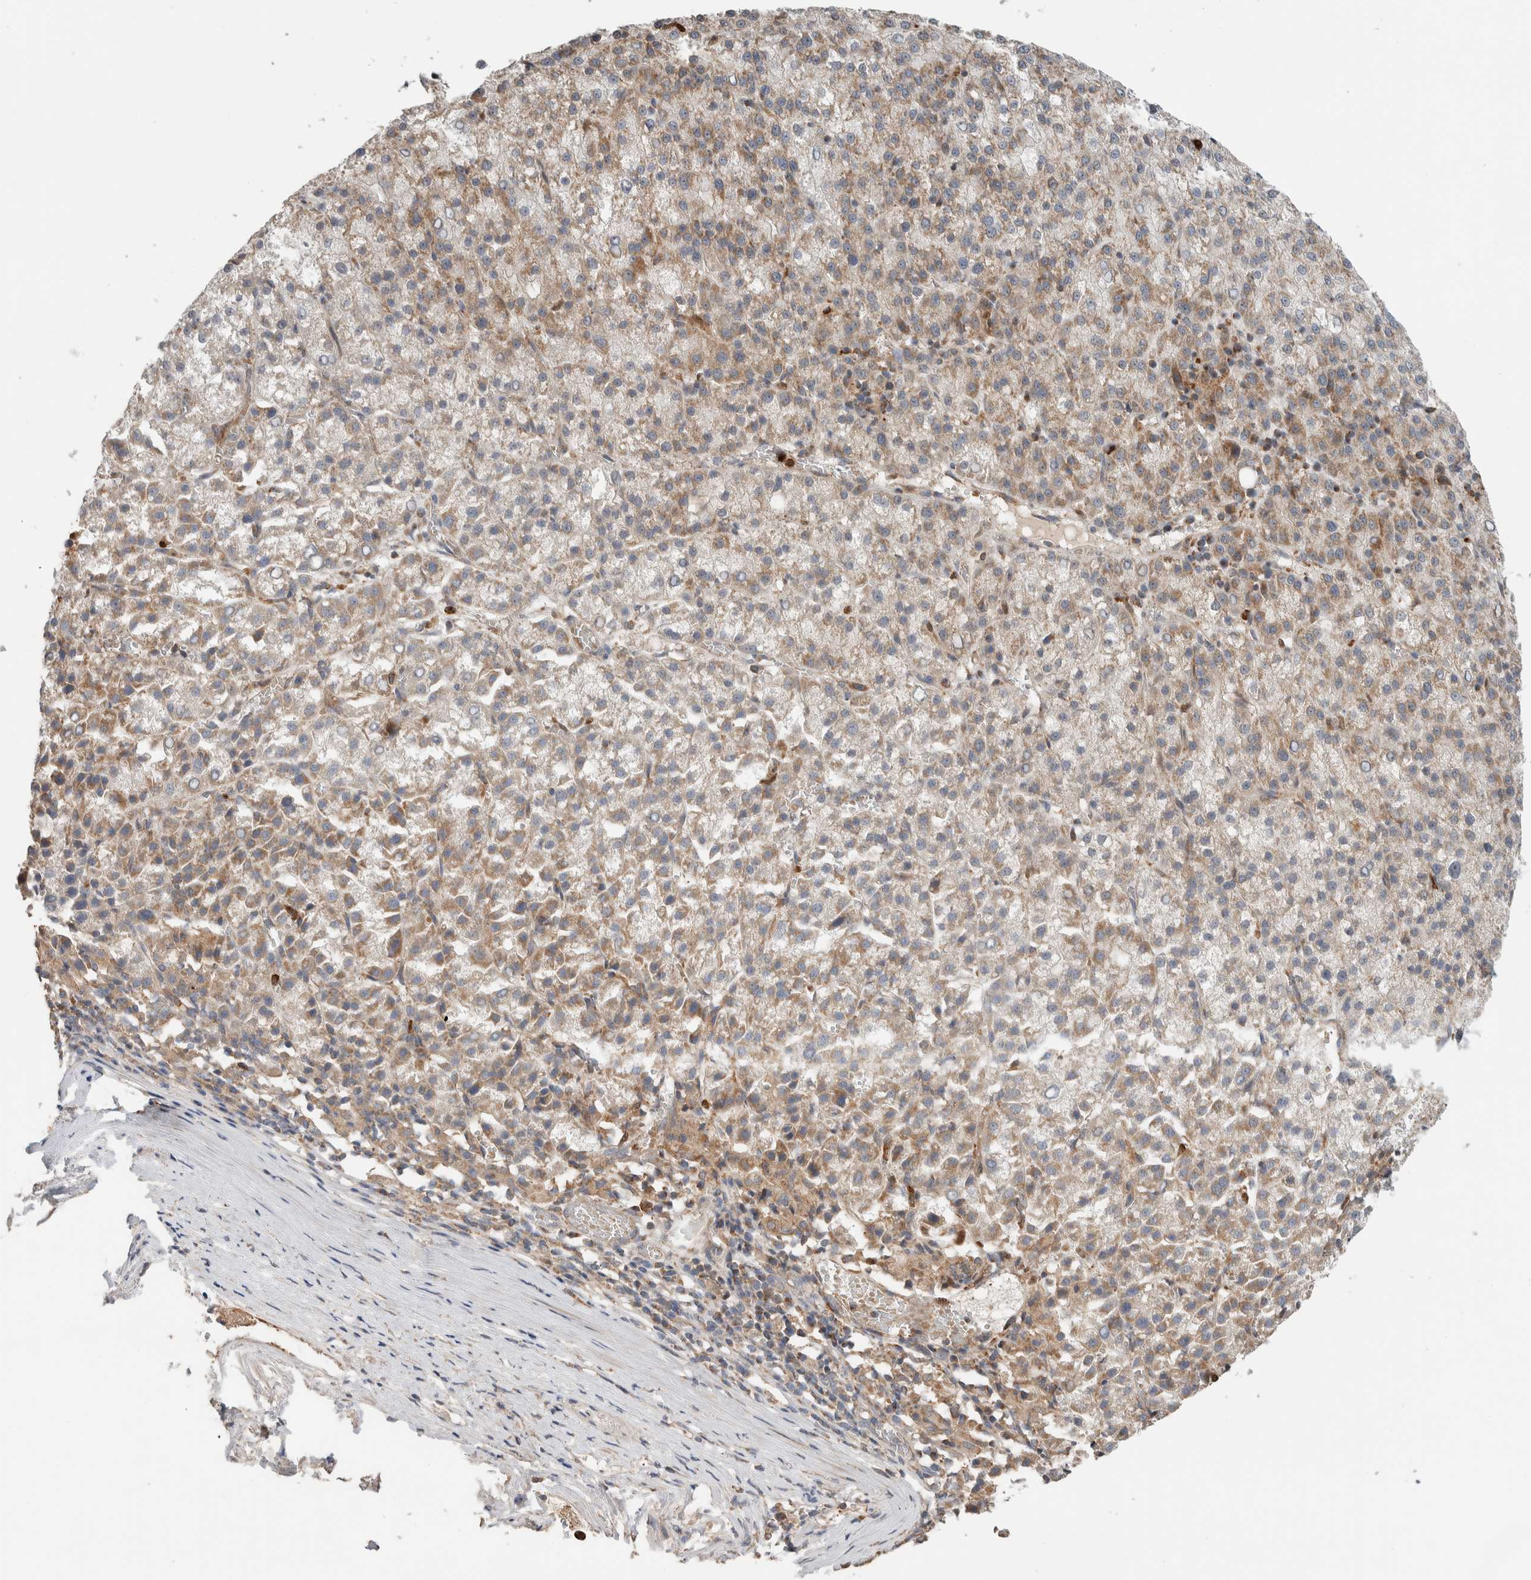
{"staining": {"intensity": "weak", "quantity": ">75%", "location": "cytoplasmic/membranous"}, "tissue": "liver cancer", "cell_type": "Tumor cells", "image_type": "cancer", "snomed": [{"axis": "morphology", "description": "Carcinoma, Hepatocellular, NOS"}, {"axis": "topography", "description": "Liver"}], "caption": "High-power microscopy captured an immunohistochemistry (IHC) photomicrograph of liver cancer, revealing weak cytoplasmic/membranous expression in about >75% of tumor cells.", "gene": "VPS53", "patient": {"sex": "female", "age": 58}}